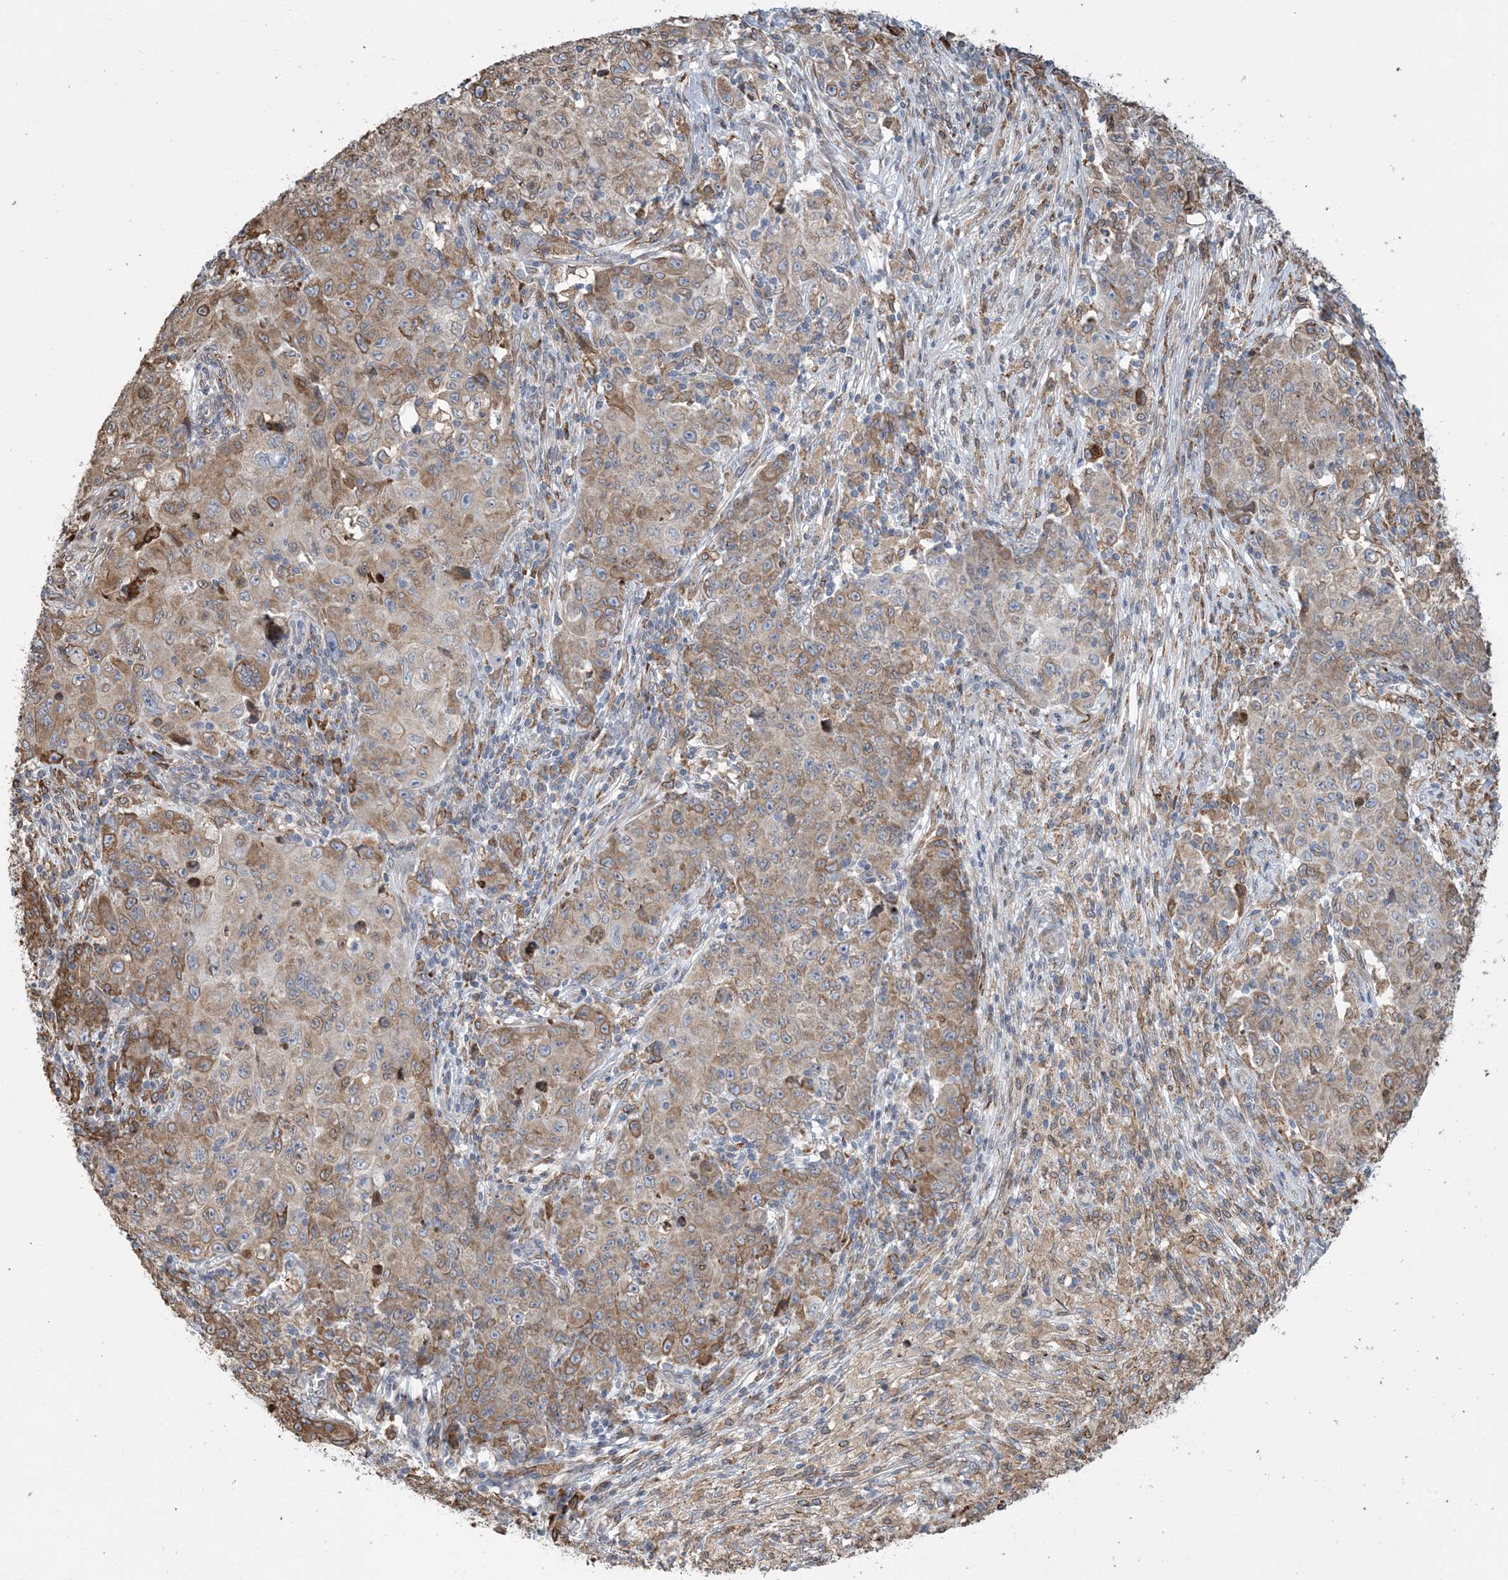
{"staining": {"intensity": "moderate", "quantity": ">75%", "location": "cytoplasmic/membranous"}, "tissue": "ovarian cancer", "cell_type": "Tumor cells", "image_type": "cancer", "snomed": [{"axis": "morphology", "description": "Carcinoma, endometroid"}, {"axis": "topography", "description": "Ovary"}], "caption": "IHC micrograph of ovarian cancer stained for a protein (brown), which shows medium levels of moderate cytoplasmic/membranous positivity in approximately >75% of tumor cells.", "gene": "SHANK1", "patient": {"sex": "female", "age": 42}}